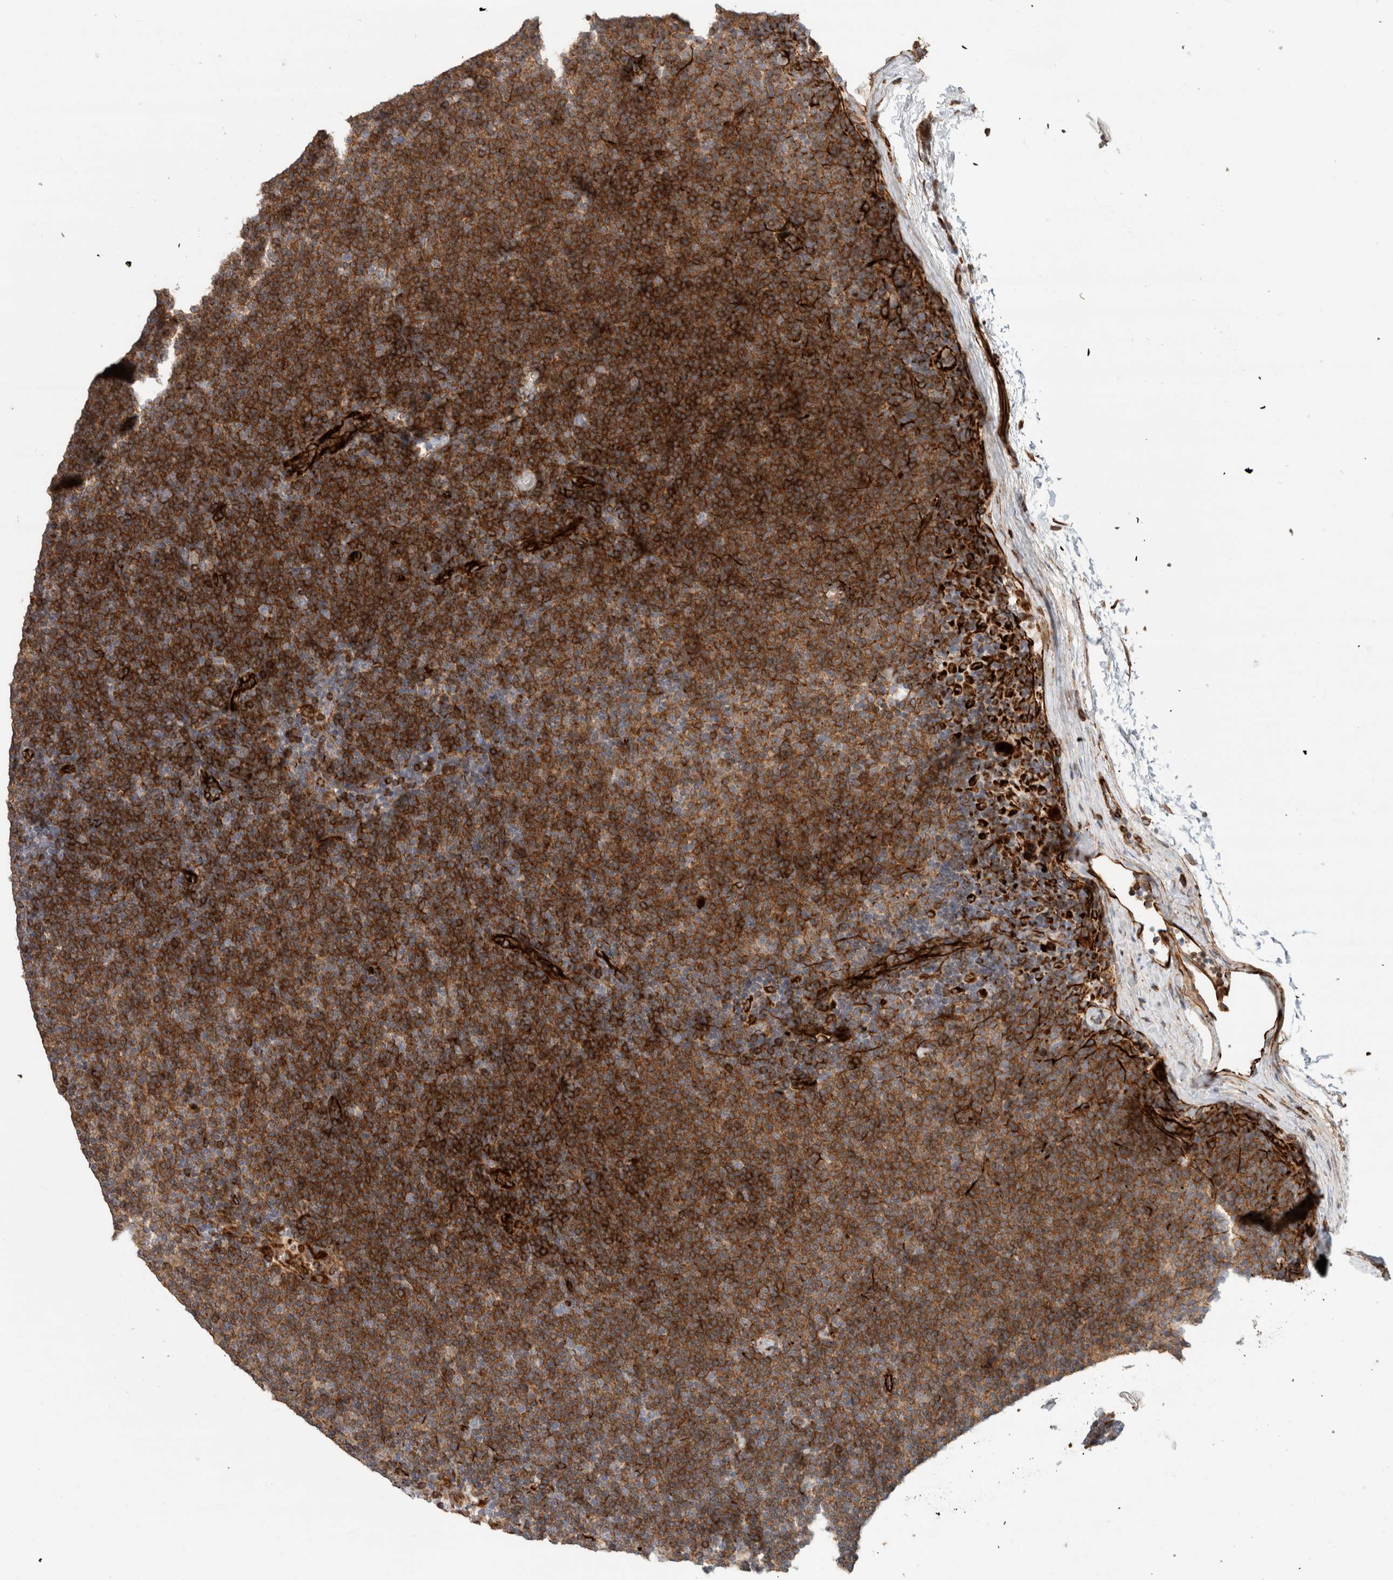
{"staining": {"intensity": "strong", "quantity": ">75%", "location": "cytoplasmic/membranous"}, "tissue": "lymphoma", "cell_type": "Tumor cells", "image_type": "cancer", "snomed": [{"axis": "morphology", "description": "Malignant lymphoma, non-Hodgkin's type, Low grade"}, {"axis": "topography", "description": "Lymph node"}], "caption": "There is high levels of strong cytoplasmic/membranous expression in tumor cells of lymphoma, as demonstrated by immunohistochemical staining (brown color).", "gene": "LY86", "patient": {"sex": "female", "age": 53}}